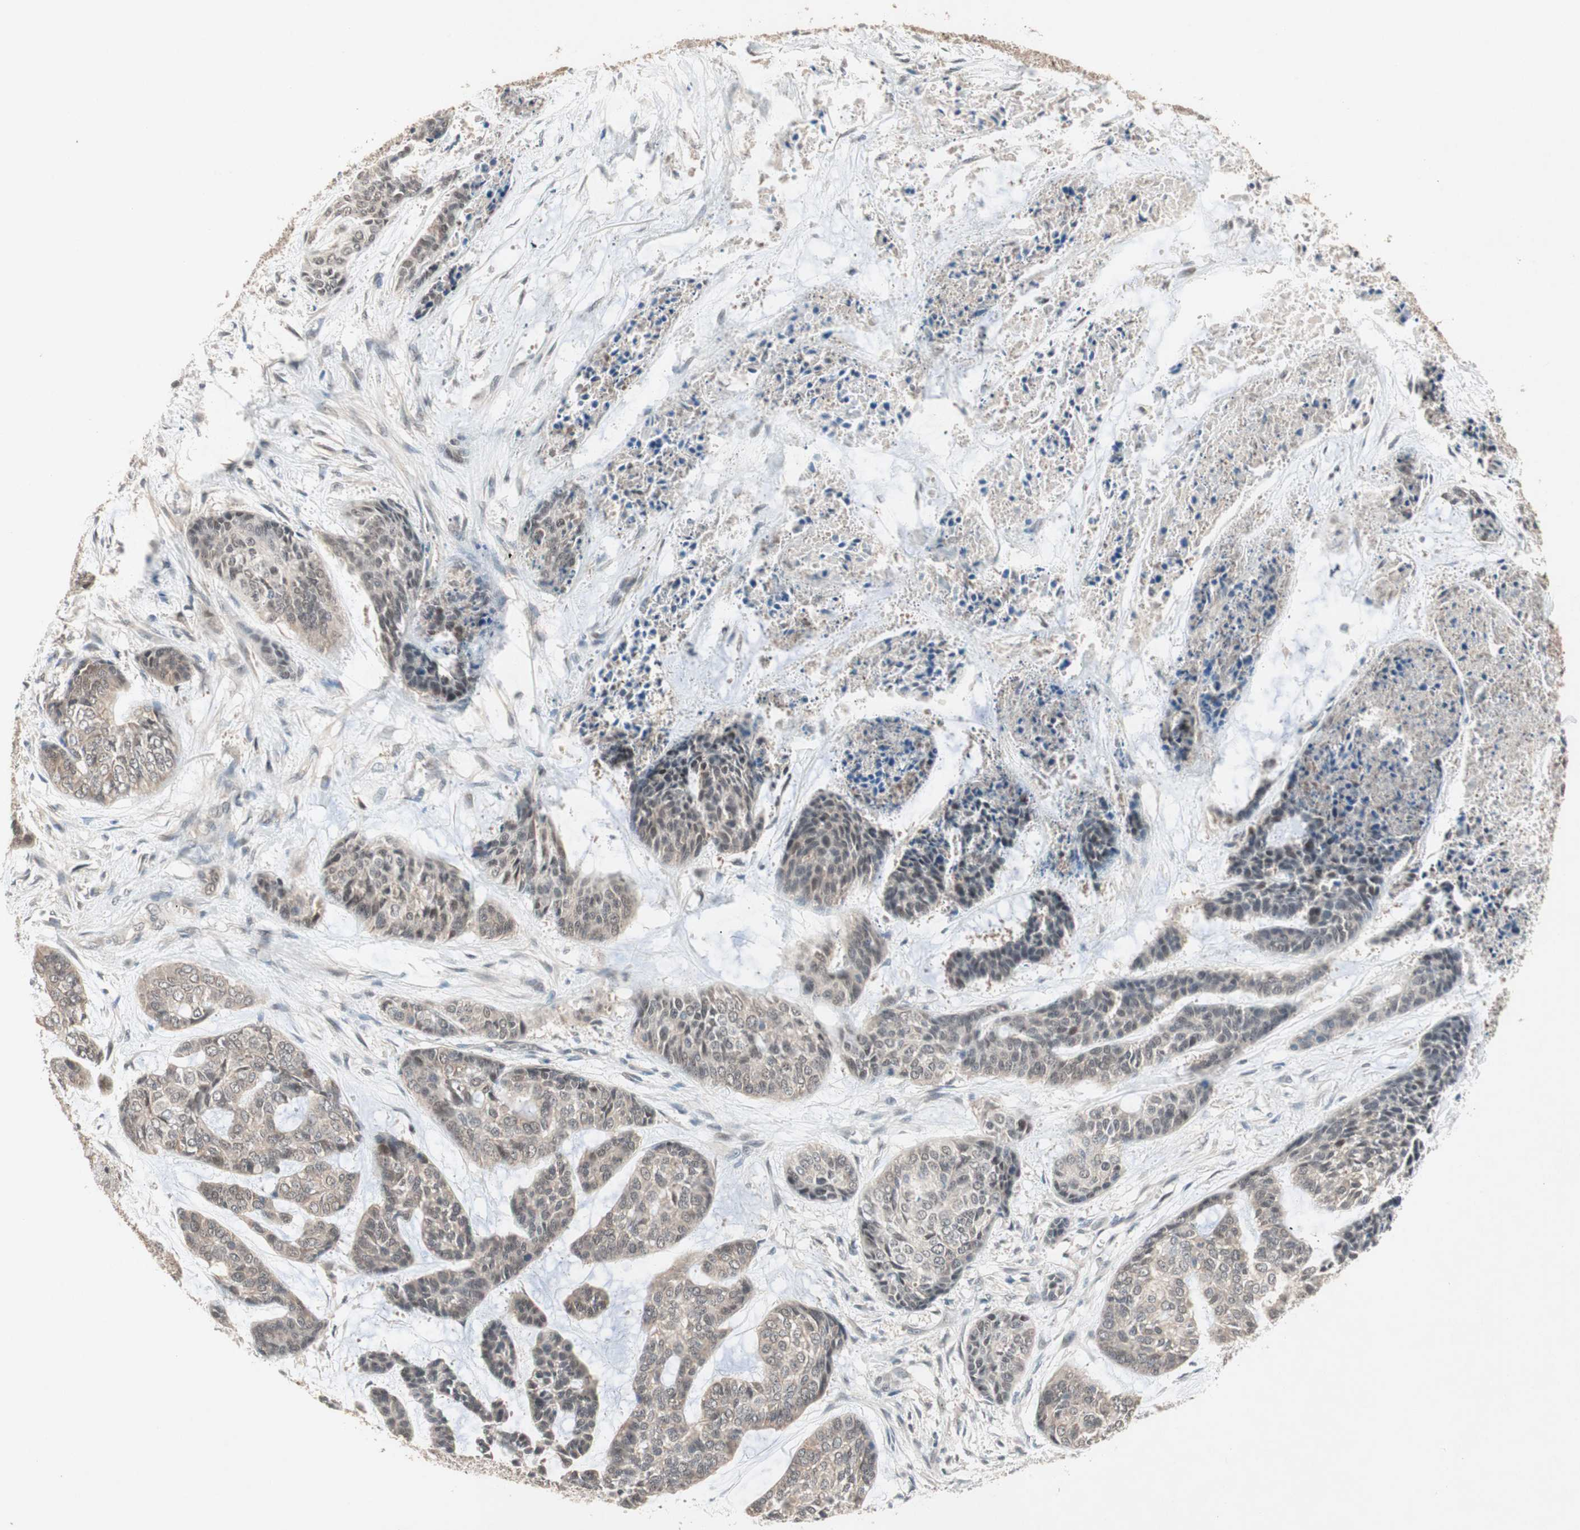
{"staining": {"intensity": "moderate", "quantity": ">75%", "location": "cytoplasmic/membranous"}, "tissue": "skin cancer", "cell_type": "Tumor cells", "image_type": "cancer", "snomed": [{"axis": "morphology", "description": "Basal cell carcinoma"}, {"axis": "topography", "description": "Skin"}], "caption": "An immunohistochemistry (IHC) histopathology image of tumor tissue is shown. Protein staining in brown shows moderate cytoplasmic/membranous positivity in basal cell carcinoma (skin) within tumor cells.", "gene": "GART", "patient": {"sex": "female", "age": 64}}